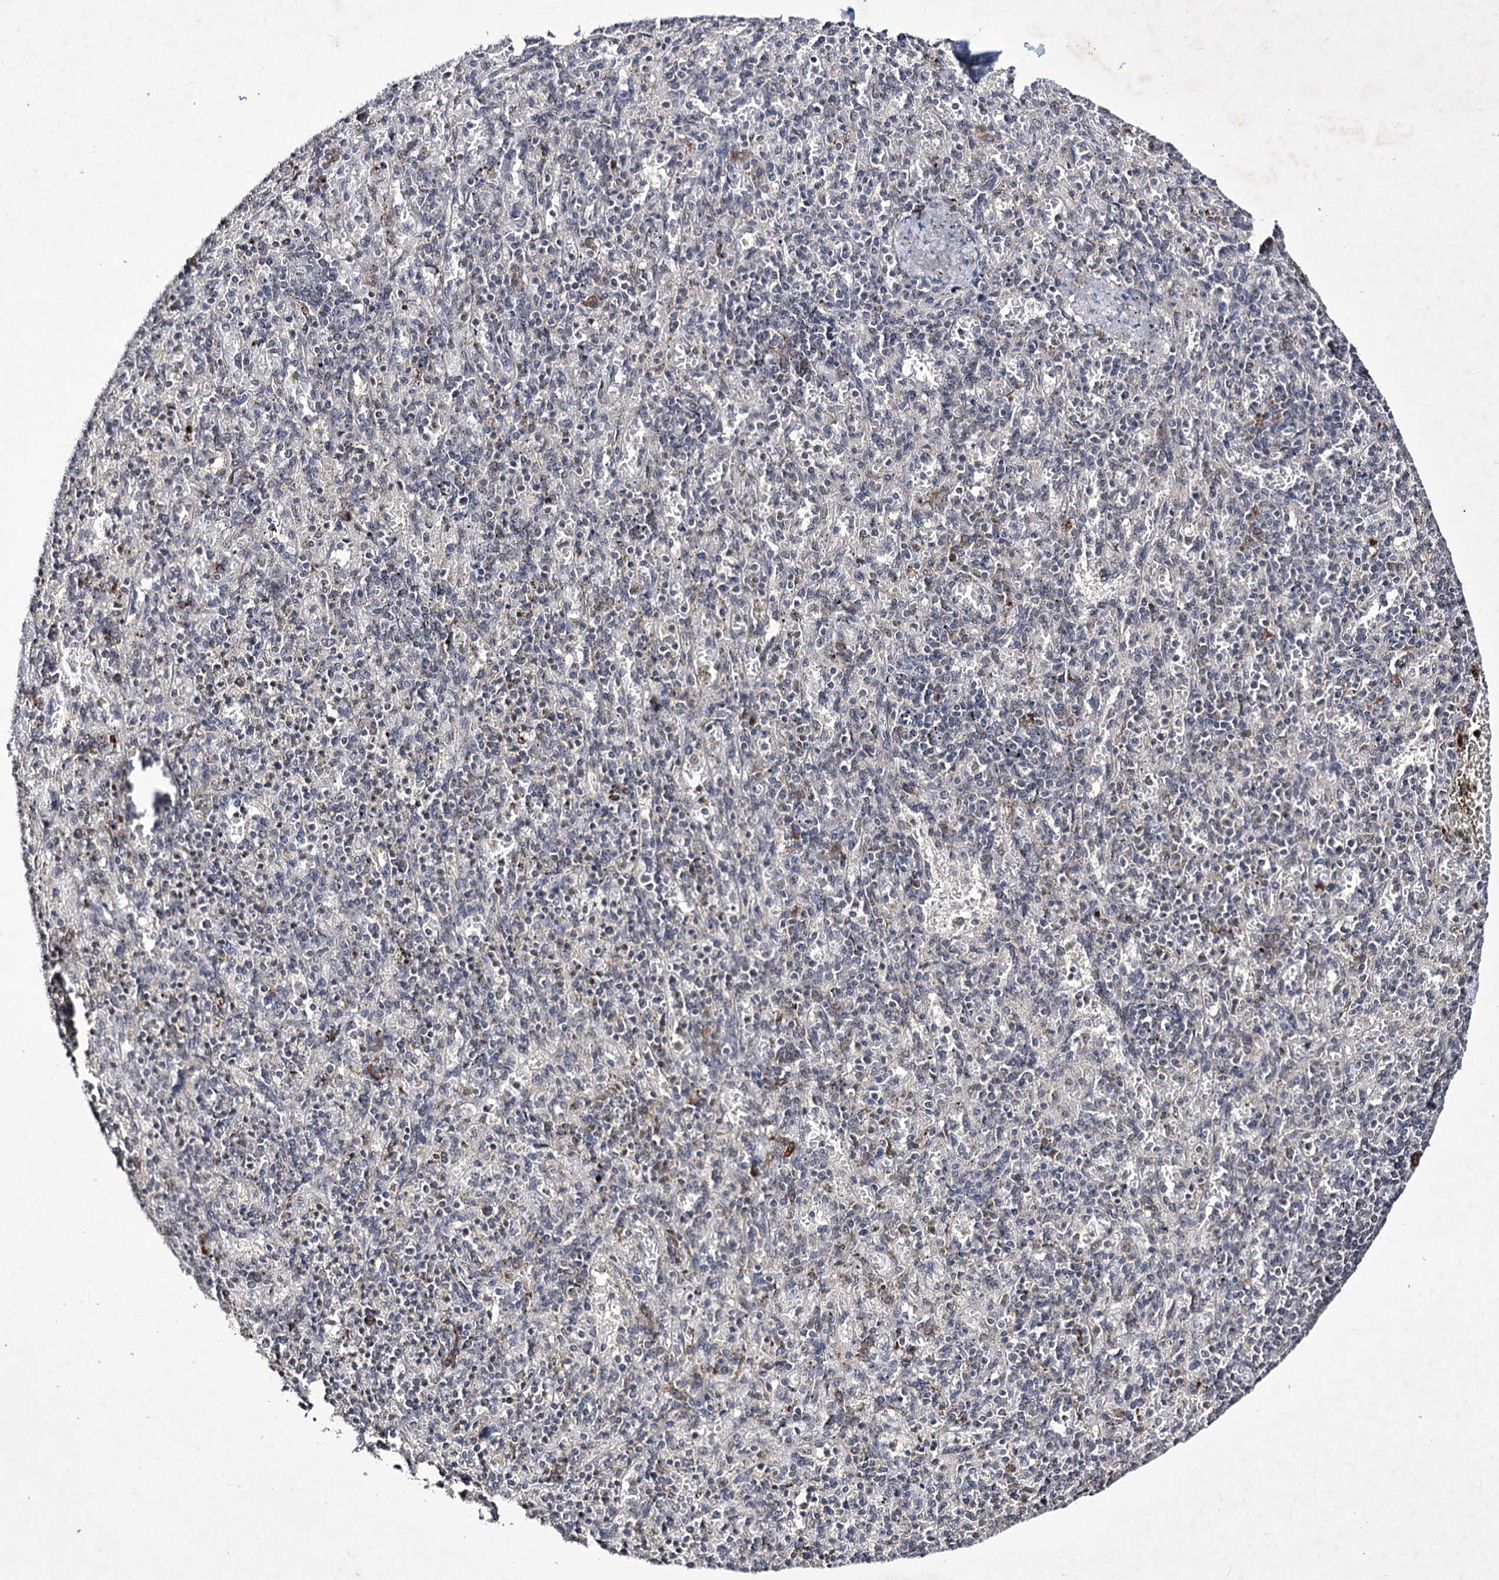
{"staining": {"intensity": "negative", "quantity": "none", "location": "none"}, "tissue": "spleen", "cell_type": "Cells in red pulp", "image_type": "normal", "snomed": [{"axis": "morphology", "description": "Normal tissue, NOS"}, {"axis": "topography", "description": "Spleen"}], "caption": "Immunohistochemical staining of benign spleen displays no significant staining in cells in red pulp. (DAB (3,3'-diaminobenzidine) IHC with hematoxylin counter stain).", "gene": "VGLL4", "patient": {"sex": "female", "age": 74}}